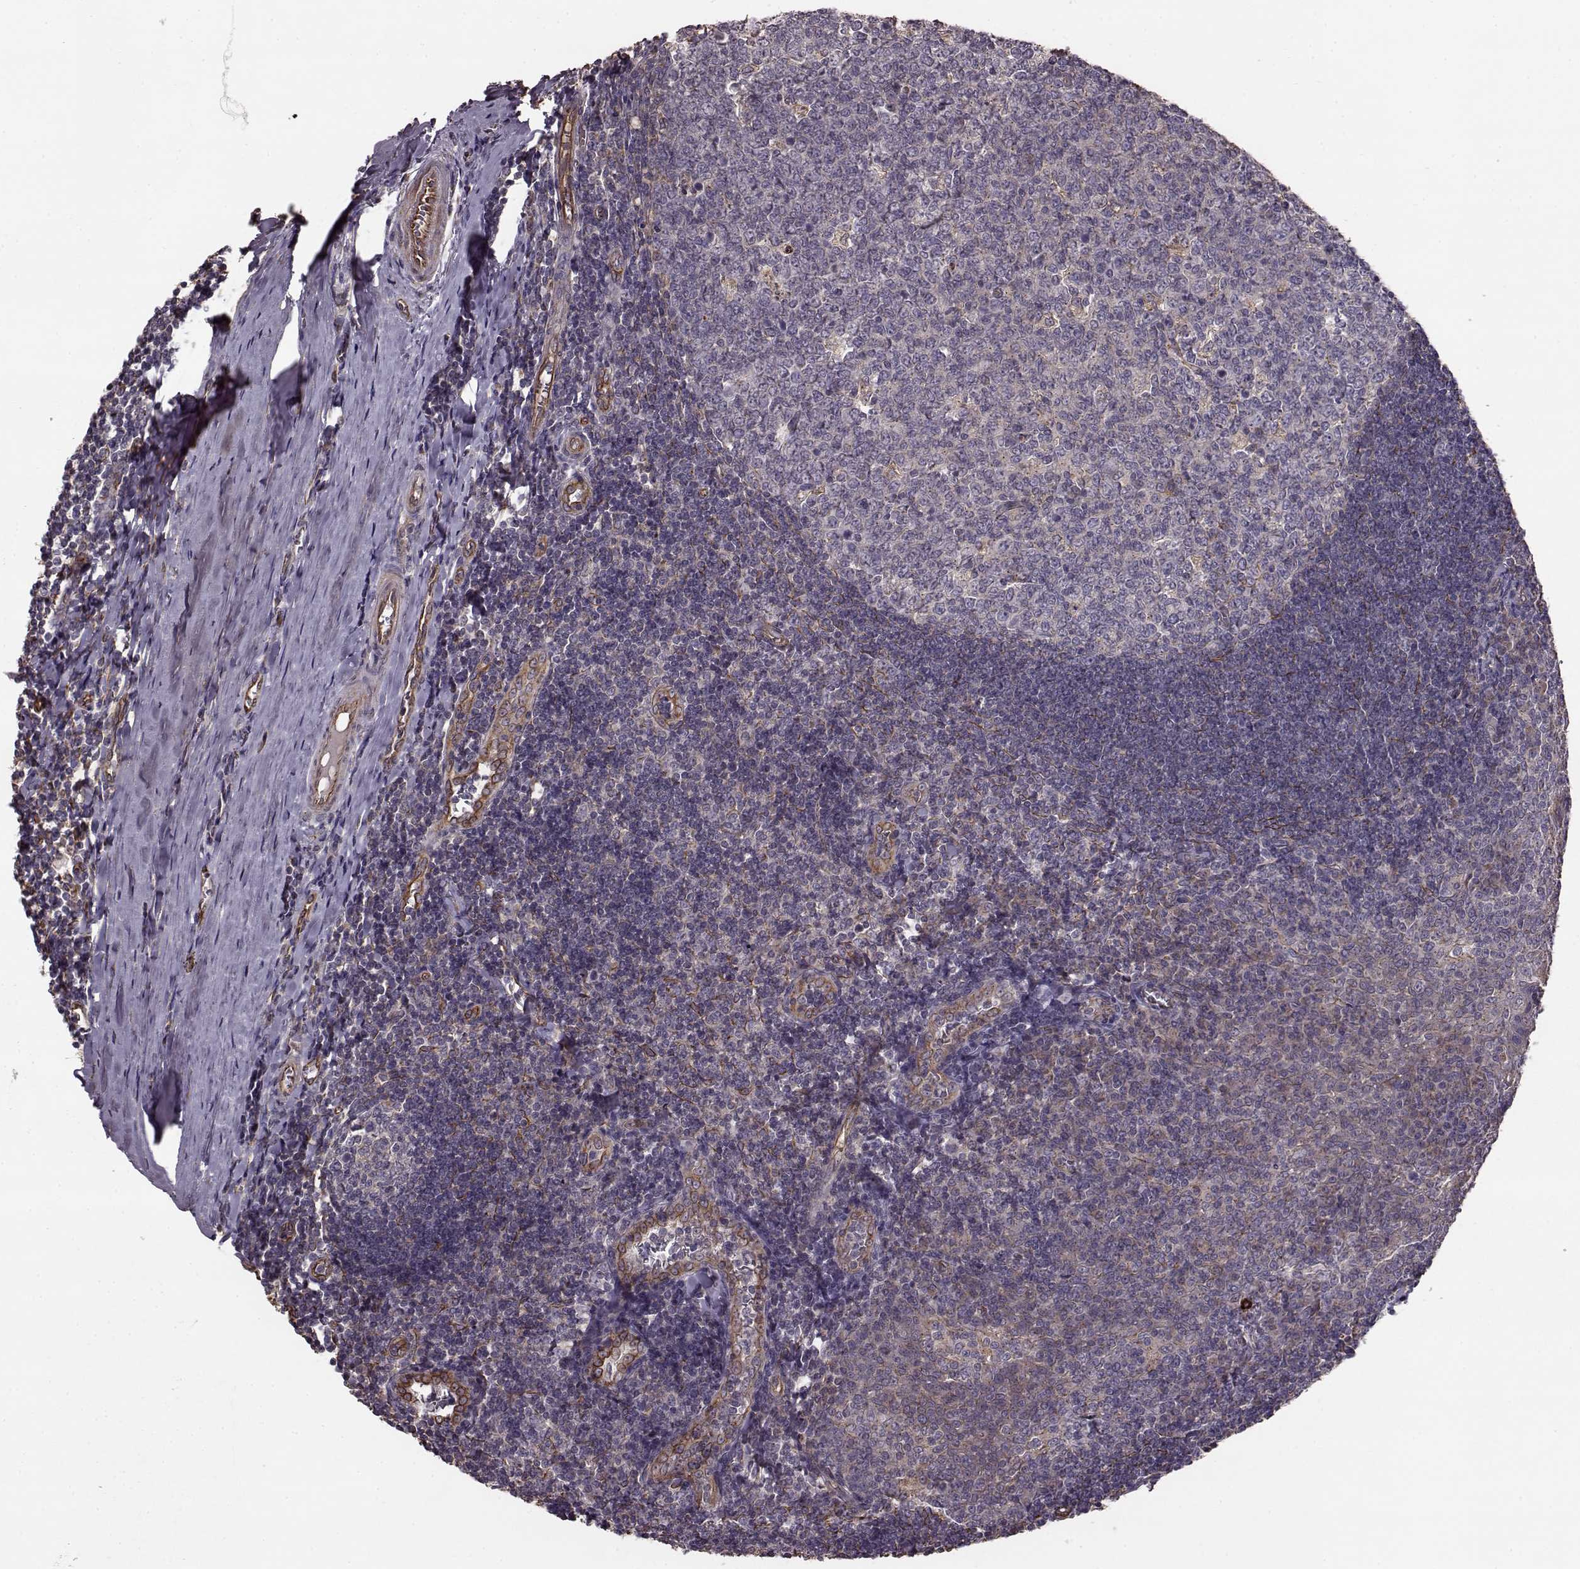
{"staining": {"intensity": "negative", "quantity": "none", "location": "none"}, "tissue": "tonsil", "cell_type": "Germinal center cells", "image_type": "normal", "snomed": [{"axis": "morphology", "description": "Normal tissue, NOS"}, {"axis": "topography", "description": "Tonsil"}], "caption": "IHC of normal tonsil exhibits no expression in germinal center cells.", "gene": "NTF3", "patient": {"sex": "female", "age": 12}}